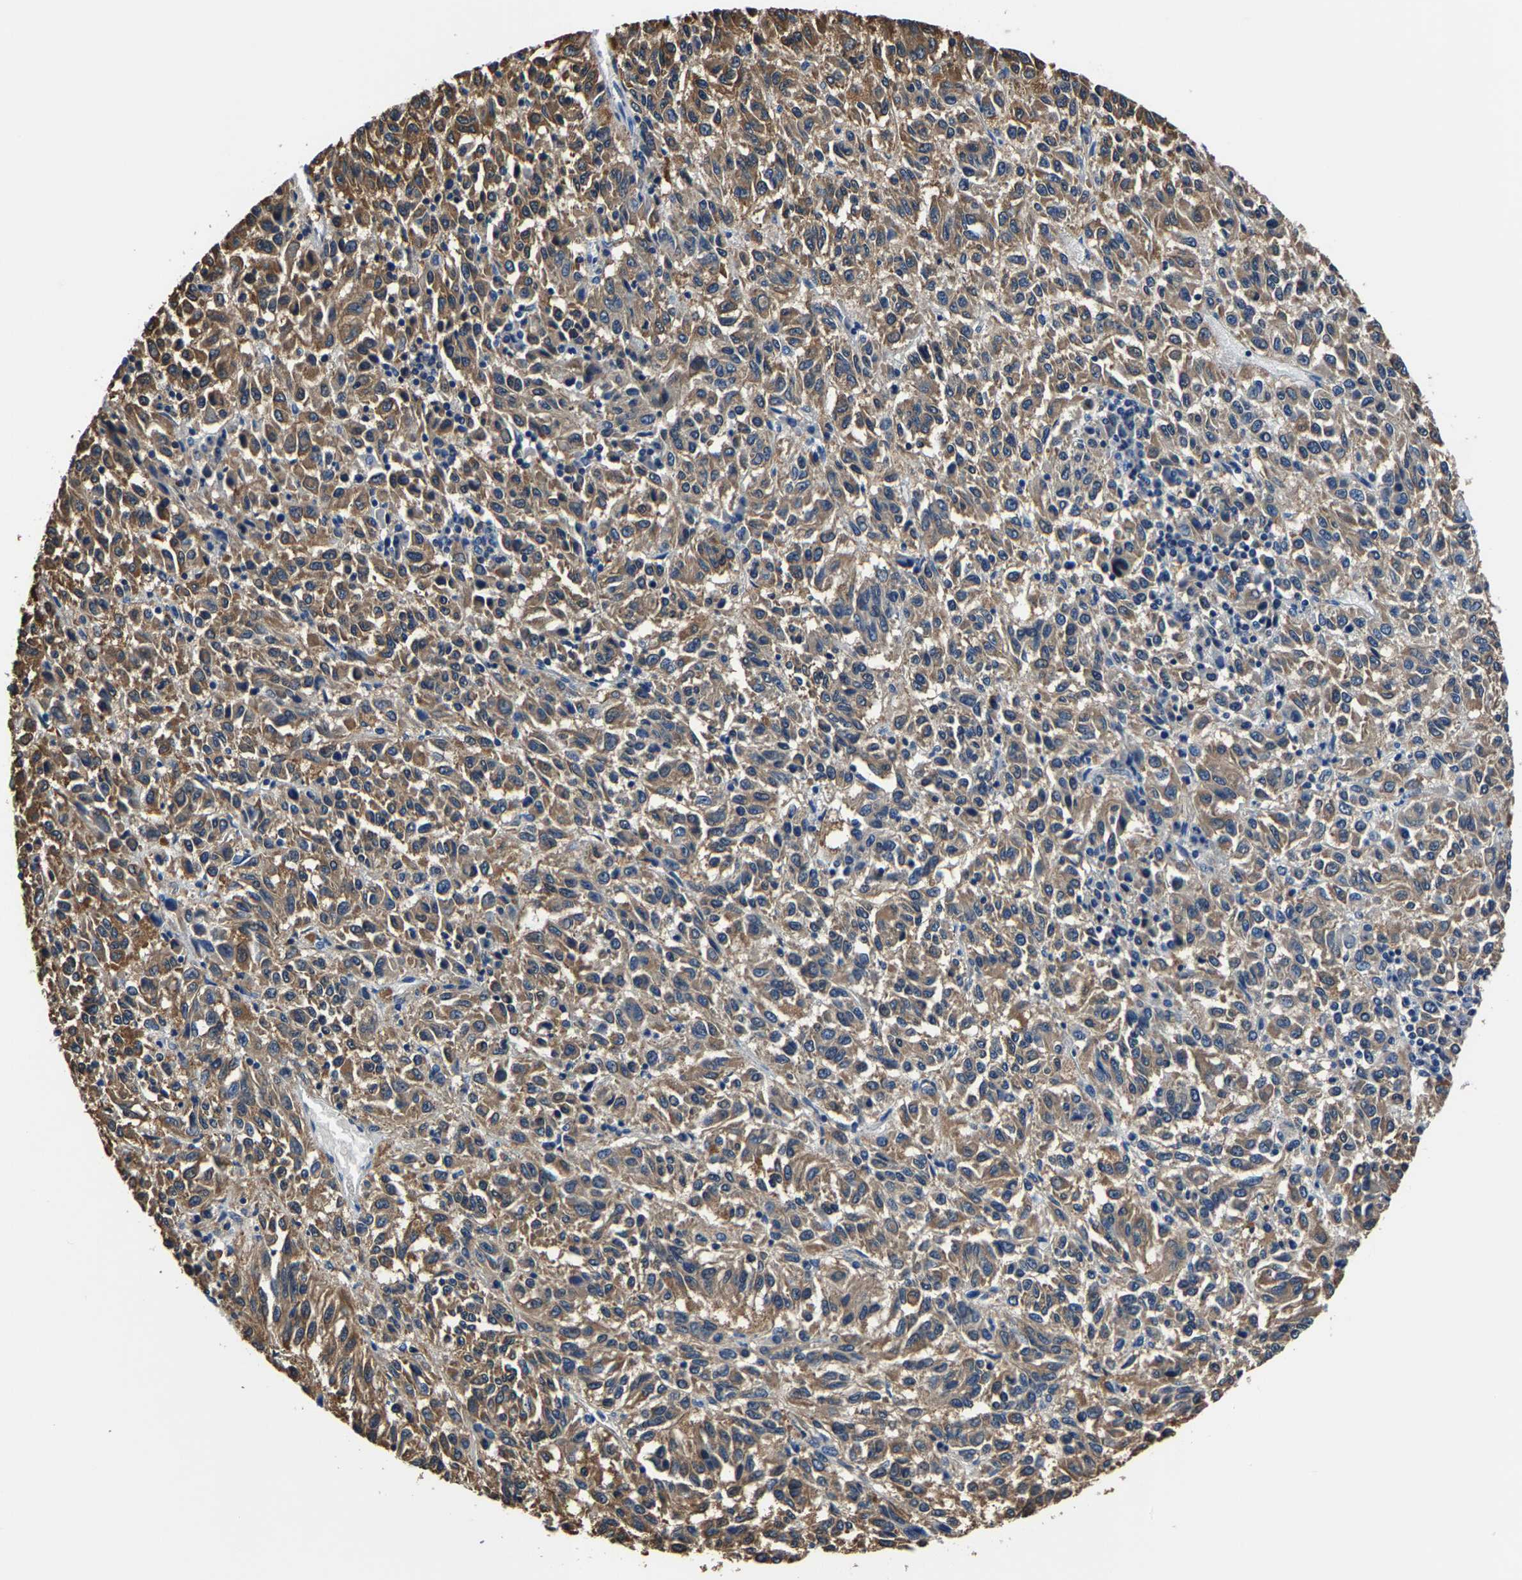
{"staining": {"intensity": "weak", "quantity": ">75%", "location": "cytoplasmic/membranous"}, "tissue": "melanoma", "cell_type": "Tumor cells", "image_type": "cancer", "snomed": [{"axis": "morphology", "description": "Malignant melanoma, Metastatic site"}, {"axis": "topography", "description": "Lung"}], "caption": "Melanoma tissue exhibits weak cytoplasmic/membranous positivity in approximately >75% of tumor cells", "gene": "ALDOB", "patient": {"sex": "male", "age": 64}}